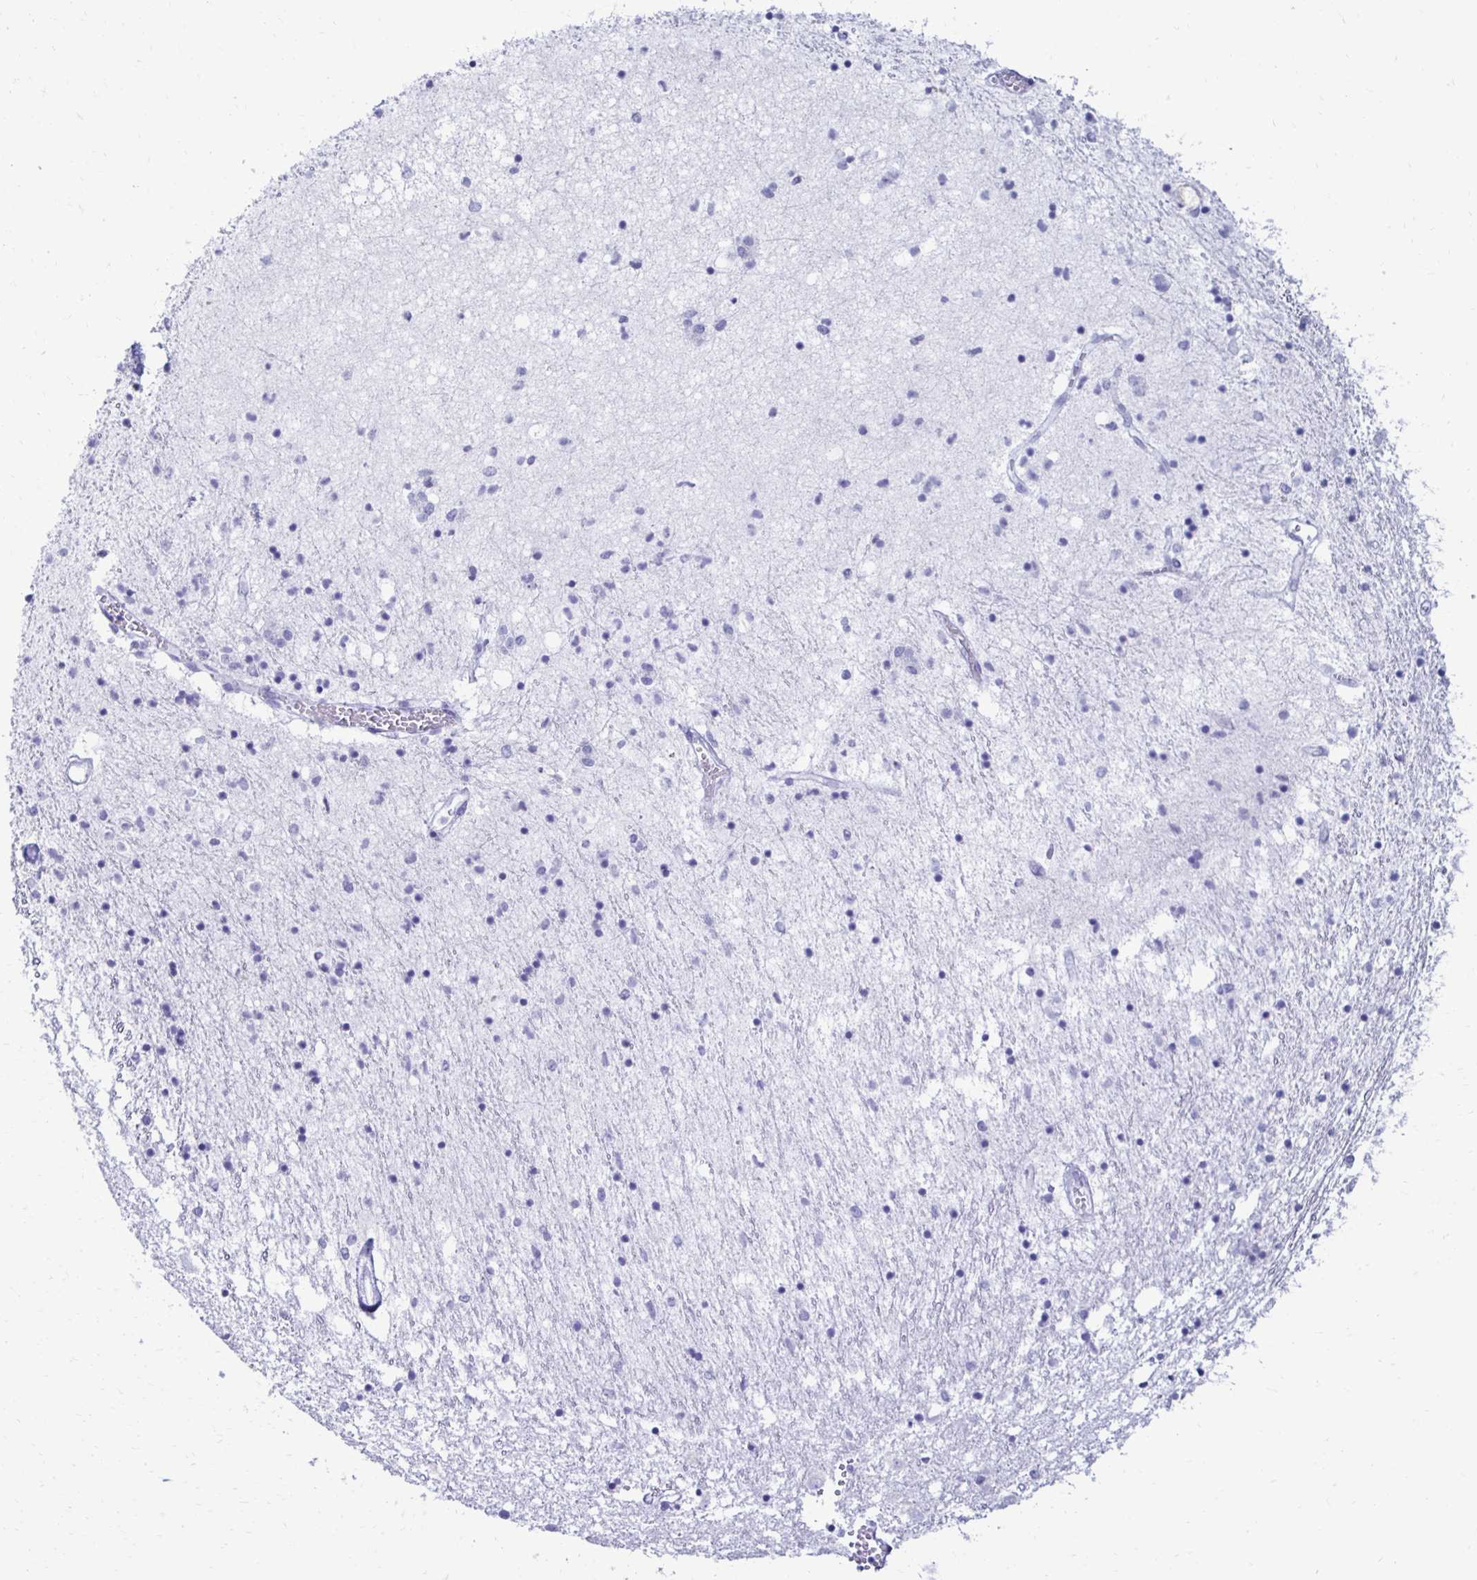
{"staining": {"intensity": "negative", "quantity": "none", "location": "none"}, "tissue": "caudate", "cell_type": "Glial cells", "image_type": "normal", "snomed": [{"axis": "morphology", "description": "Normal tissue, NOS"}, {"axis": "topography", "description": "Lateral ventricle wall"}], "caption": "Human caudate stained for a protein using immunohistochemistry (IHC) displays no positivity in glial cells.", "gene": "CST5", "patient": {"sex": "male", "age": 70}}